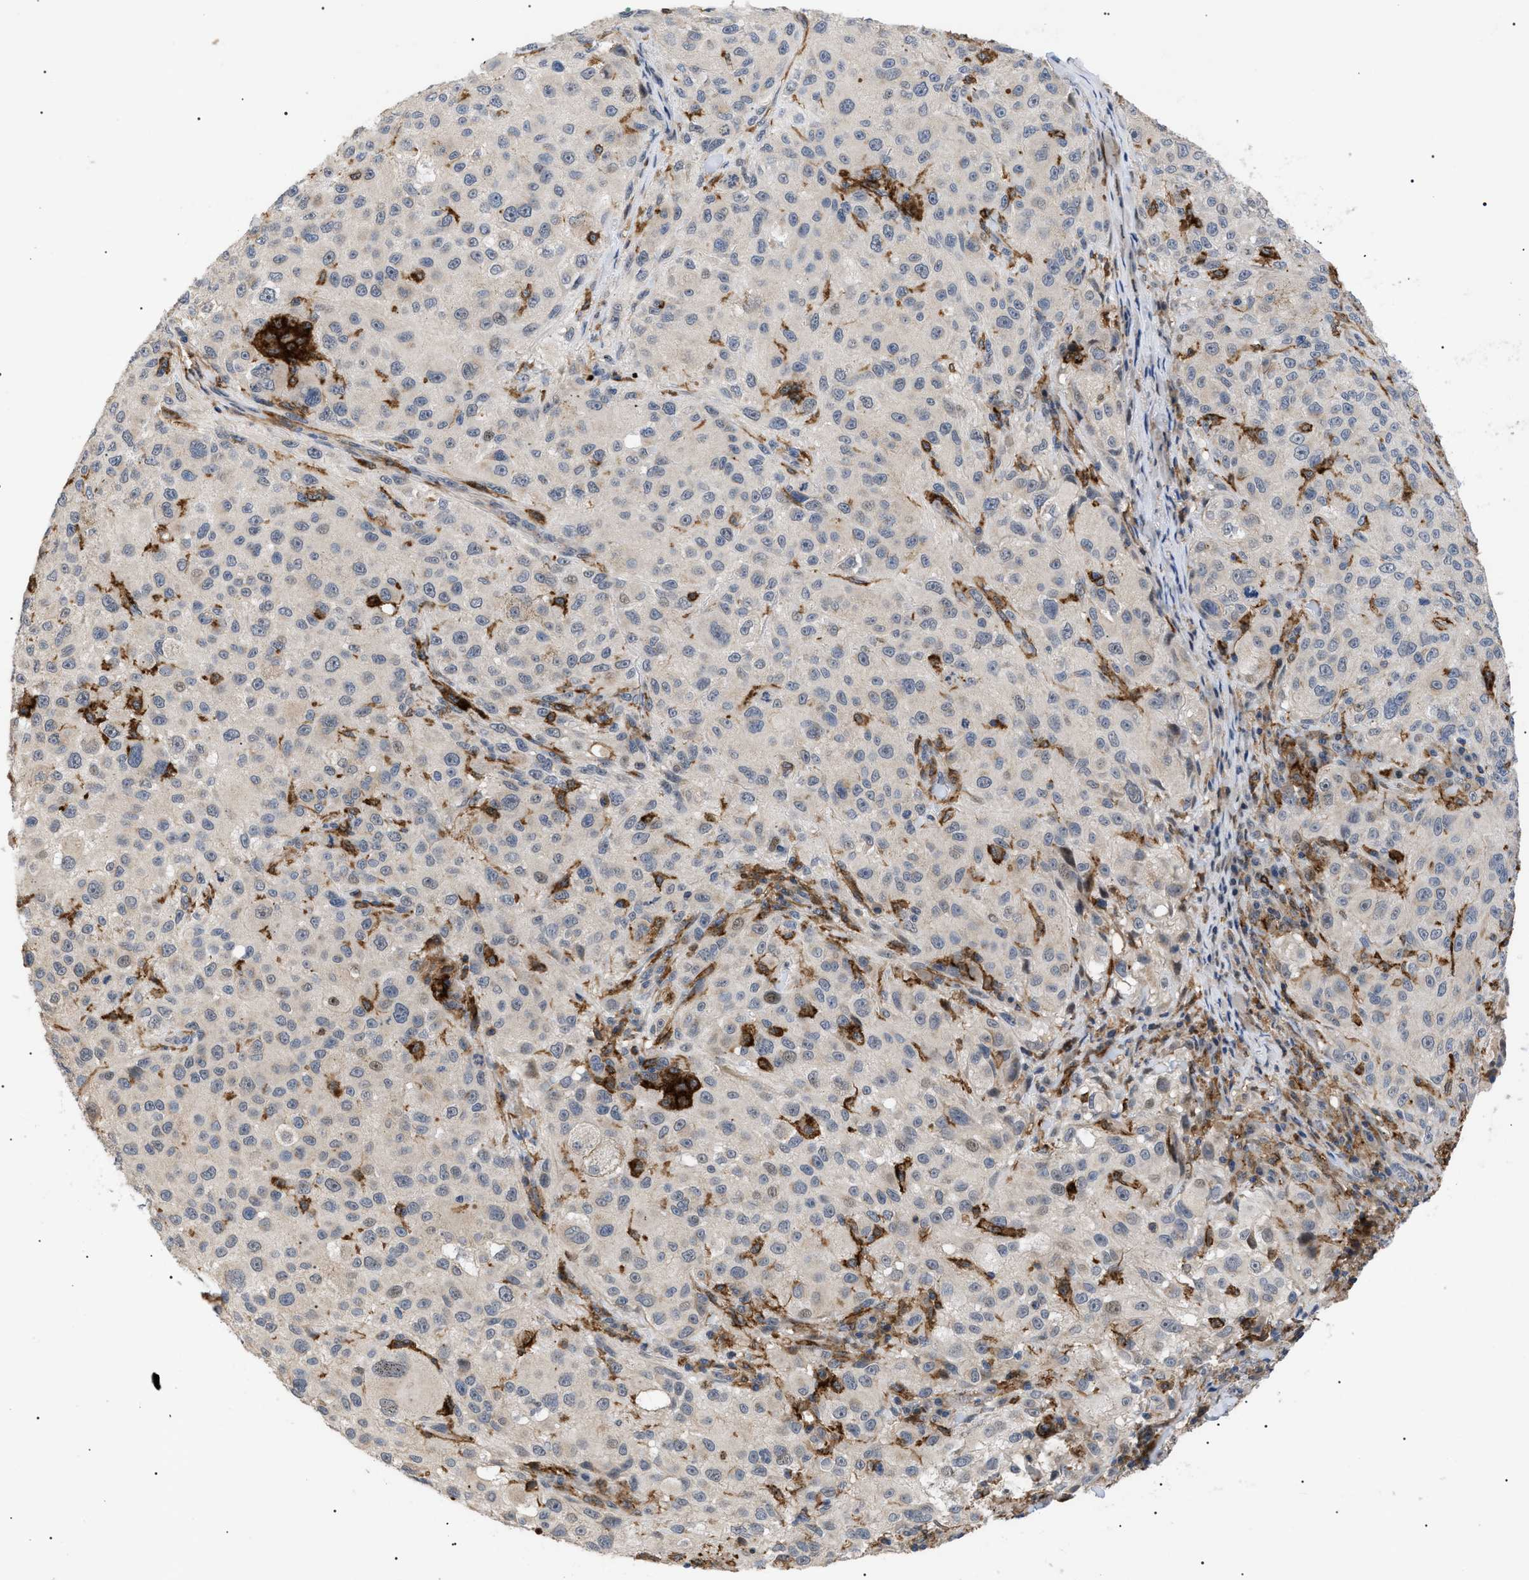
{"staining": {"intensity": "weak", "quantity": "<25%", "location": "cytoplasmic/membranous"}, "tissue": "melanoma", "cell_type": "Tumor cells", "image_type": "cancer", "snomed": [{"axis": "morphology", "description": "Necrosis, NOS"}, {"axis": "morphology", "description": "Malignant melanoma, NOS"}, {"axis": "topography", "description": "Skin"}], "caption": "Immunohistochemistry (IHC) photomicrograph of neoplastic tissue: human melanoma stained with DAB demonstrates no significant protein expression in tumor cells.", "gene": "CD300A", "patient": {"sex": "female", "age": 87}}